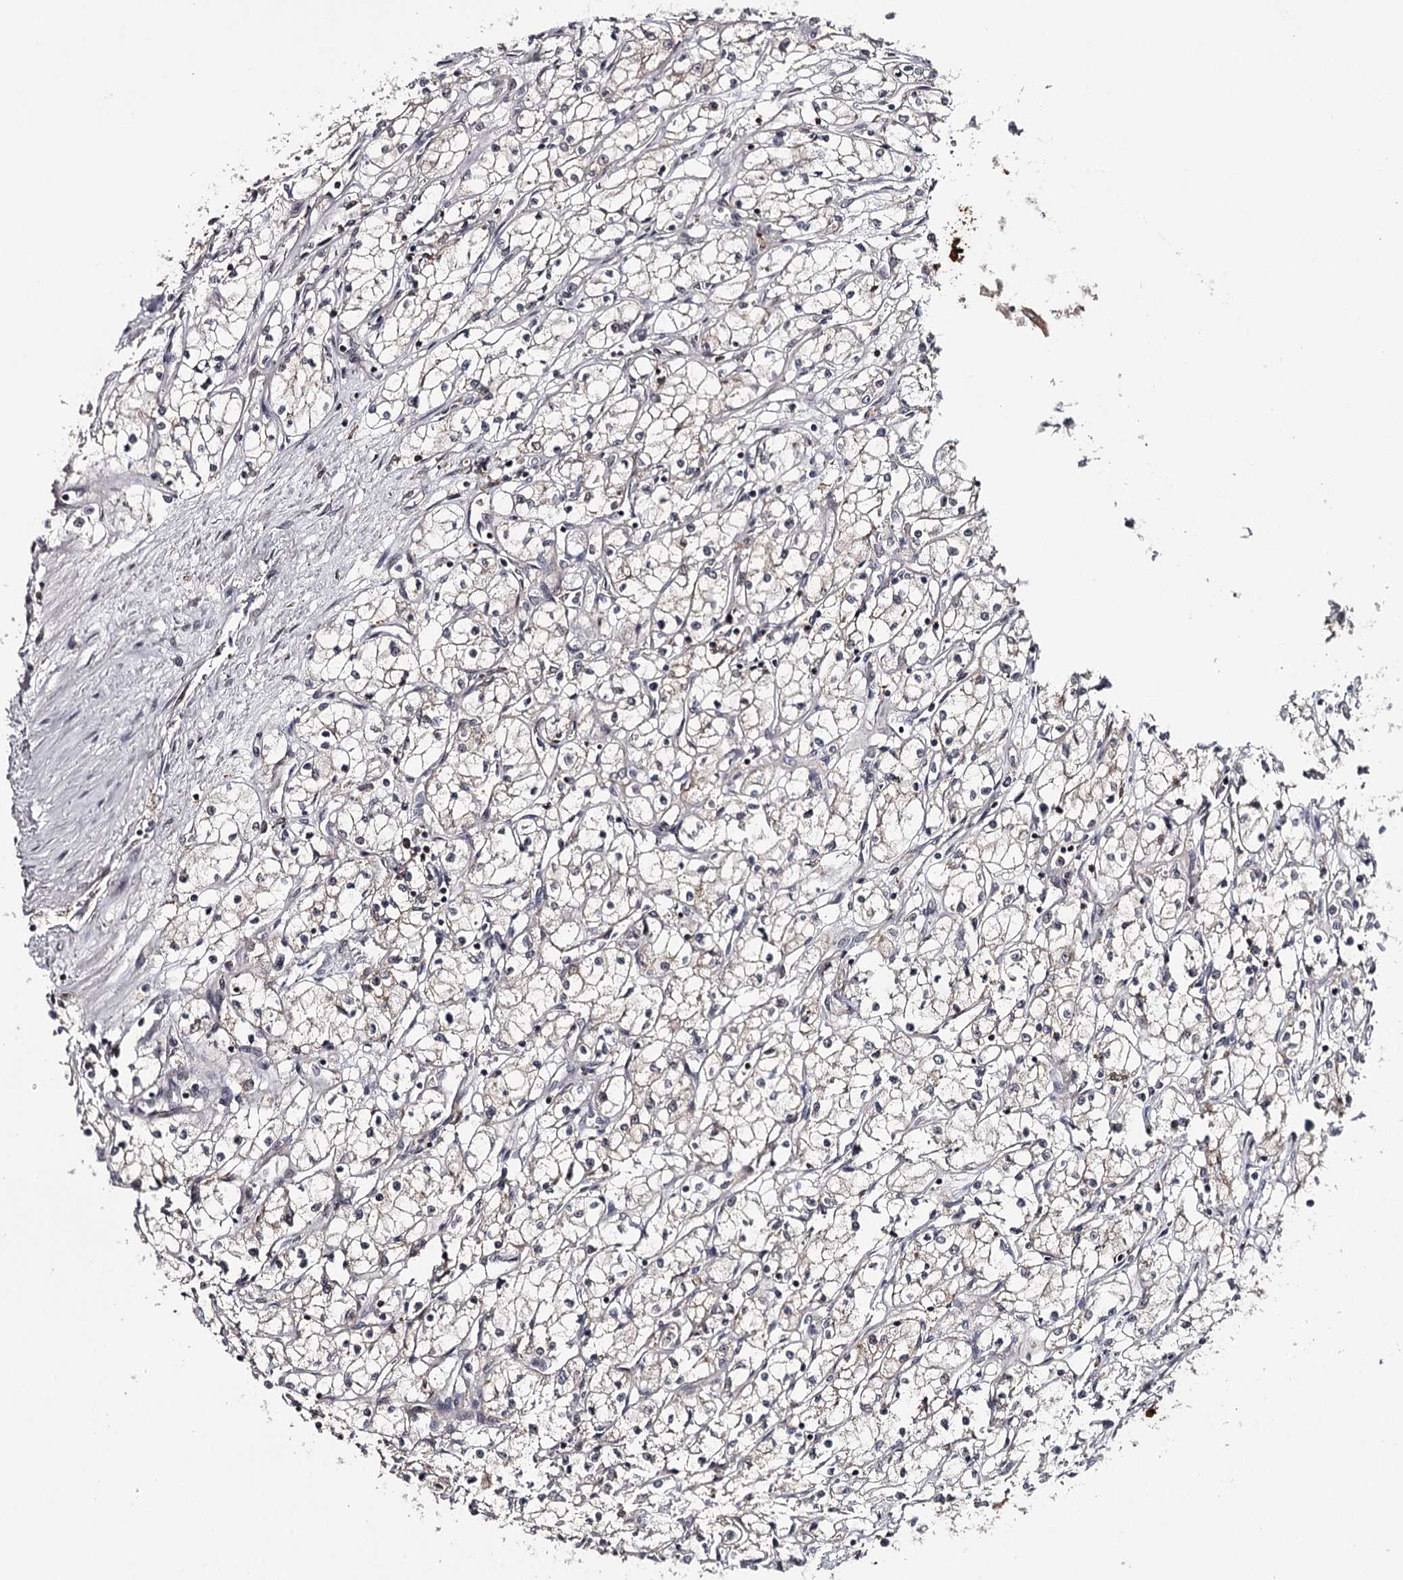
{"staining": {"intensity": "negative", "quantity": "none", "location": "none"}, "tissue": "renal cancer", "cell_type": "Tumor cells", "image_type": "cancer", "snomed": [{"axis": "morphology", "description": "Adenocarcinoma, NOS"}, {"axis": "topography", "description": "Kidney"}], "caption": "This image is of renal adenocarcinoma stained with immunohistochemistry to label a protein in brown with the nuclei are counter-stained blue. There is no expression in tumor cells.", "gene": "GTSF1", "patient": {"sex": "male", "age": 59}}